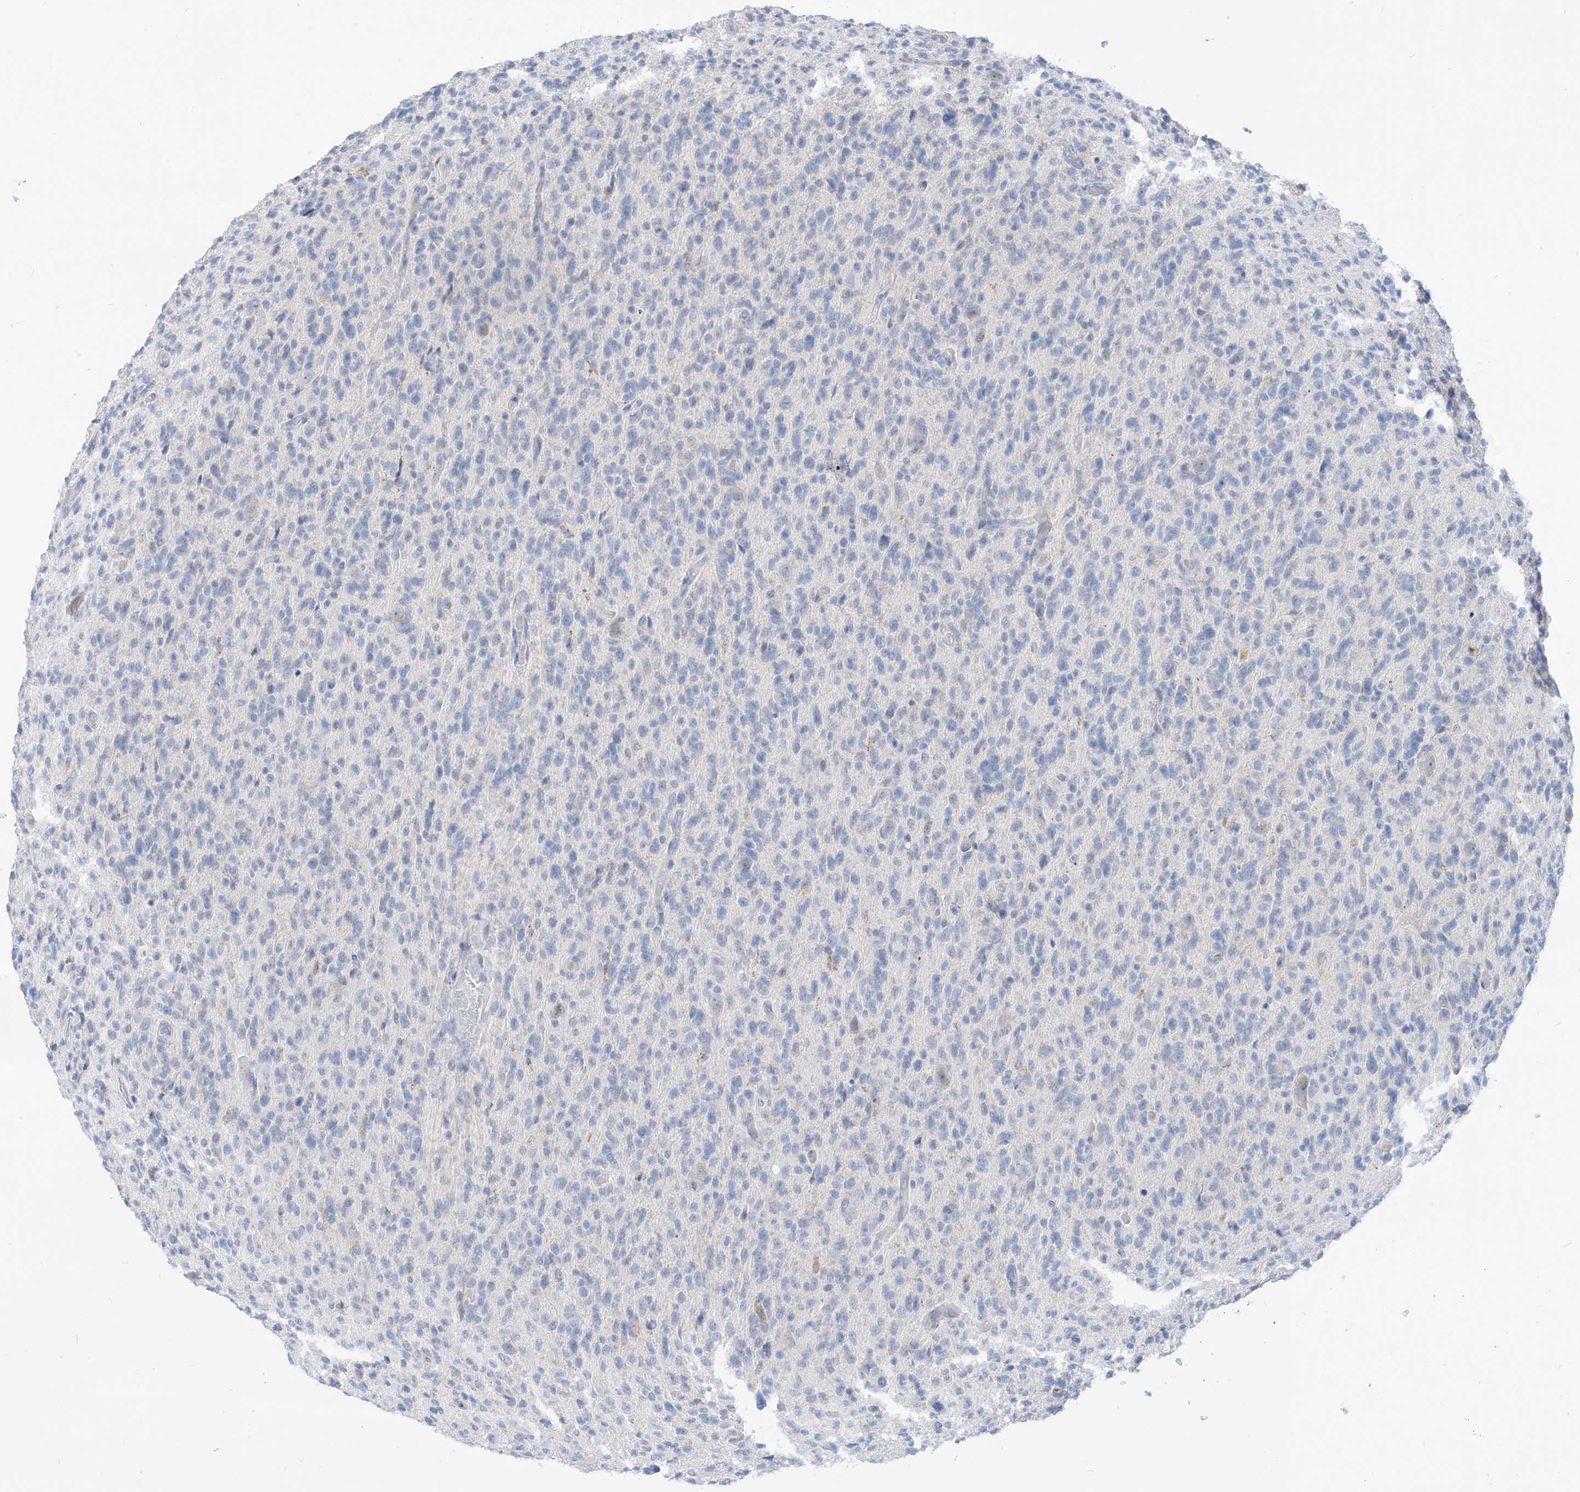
{"staining": {"intensity": "negative", "quantity": "none", "location": "none"}, "tissue": "glioma", "cell_type": "Tumor cells", "image_type": "cancer", "snomed": [{"axis": "morphology", "description": "Glioma, malignant, High grade"}, {"axis": "topography", "description": "Brain"}], "caption": "Immunohistochemistry (IHC) of human glioma demonstrates no staining in tumor cells. The staining is performed using DAB brown chromogen with nuclei counter-stained in using hematoxylin.", "gene": "ZNF404", "patient": {"sex": "female", "age": 57}}